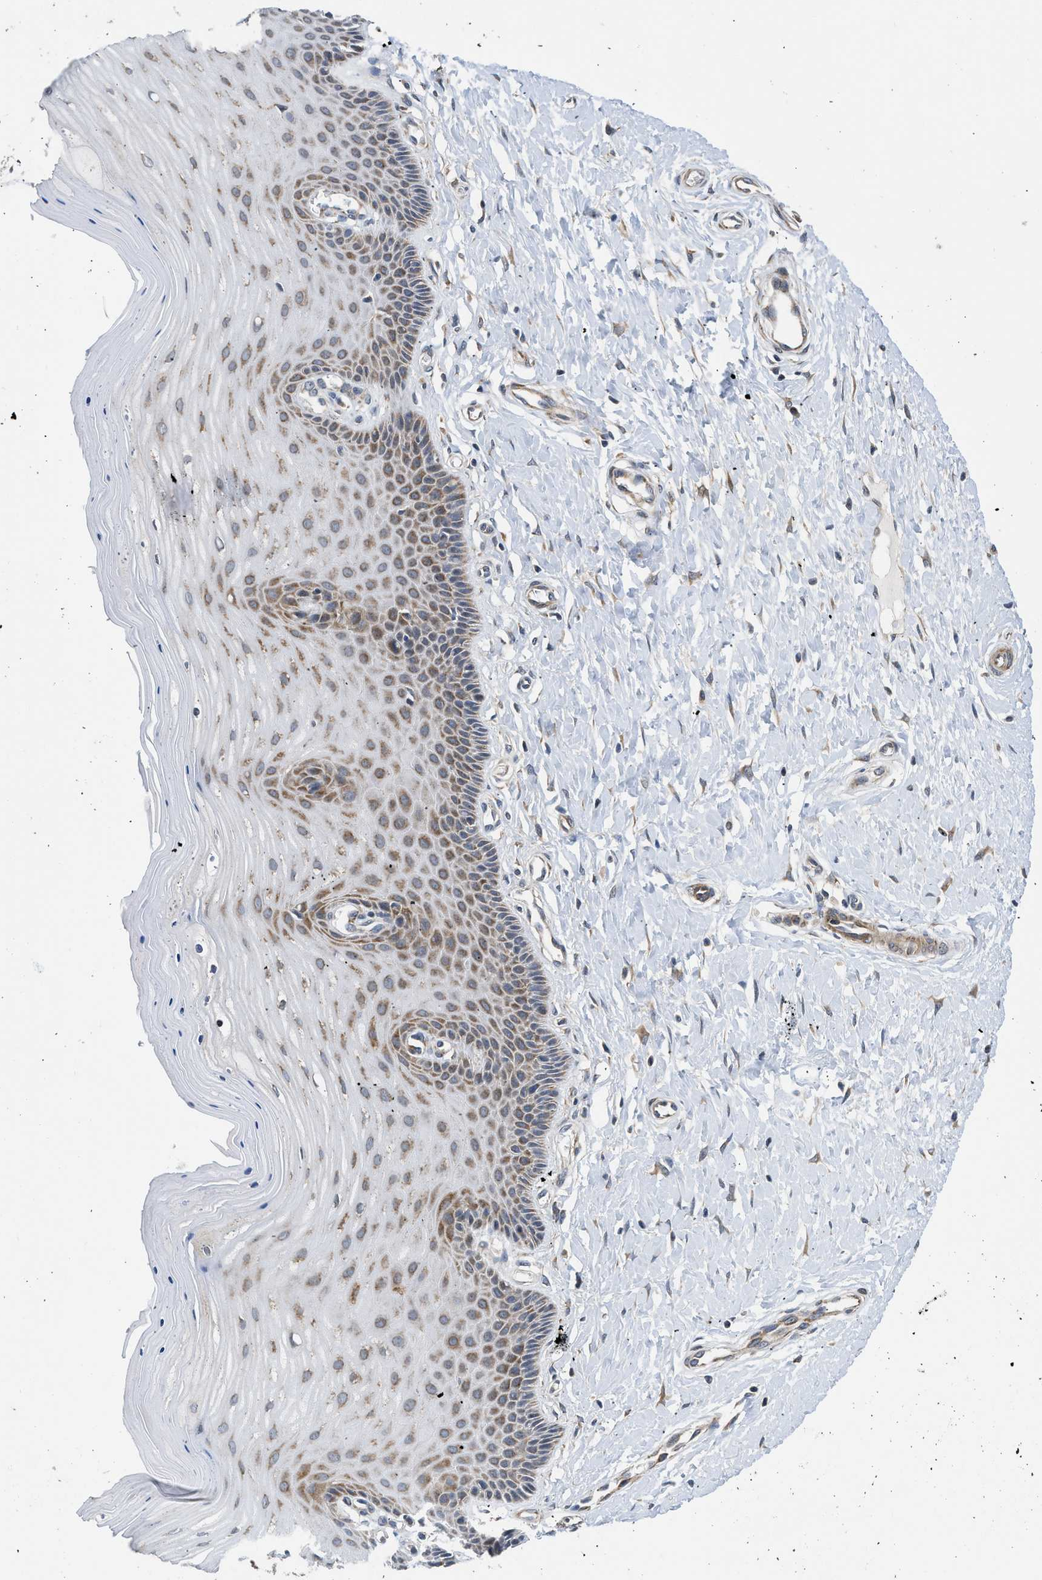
{"staining": {"intensity": "moderate", "quantity": ">75%", "location": "cytoplasmic/membranous,nuclear"}, "tissue": "cervix", "cell_type": "Glandular cells", "image_type": "normal", "snomed": [{"axis": "morphology", "description": "Normal tissue, NOS"}, {"axis": "topography", "description": "Cervix"}], "caption": "This histopathology image reveals IHC staining of benign cervix, with medium moderate cytoplasmic/membranous,nuclear expression in about >75% of glandular cells.", "gene": "POLG2", "patient": {"sex": "female", "age": 55}}